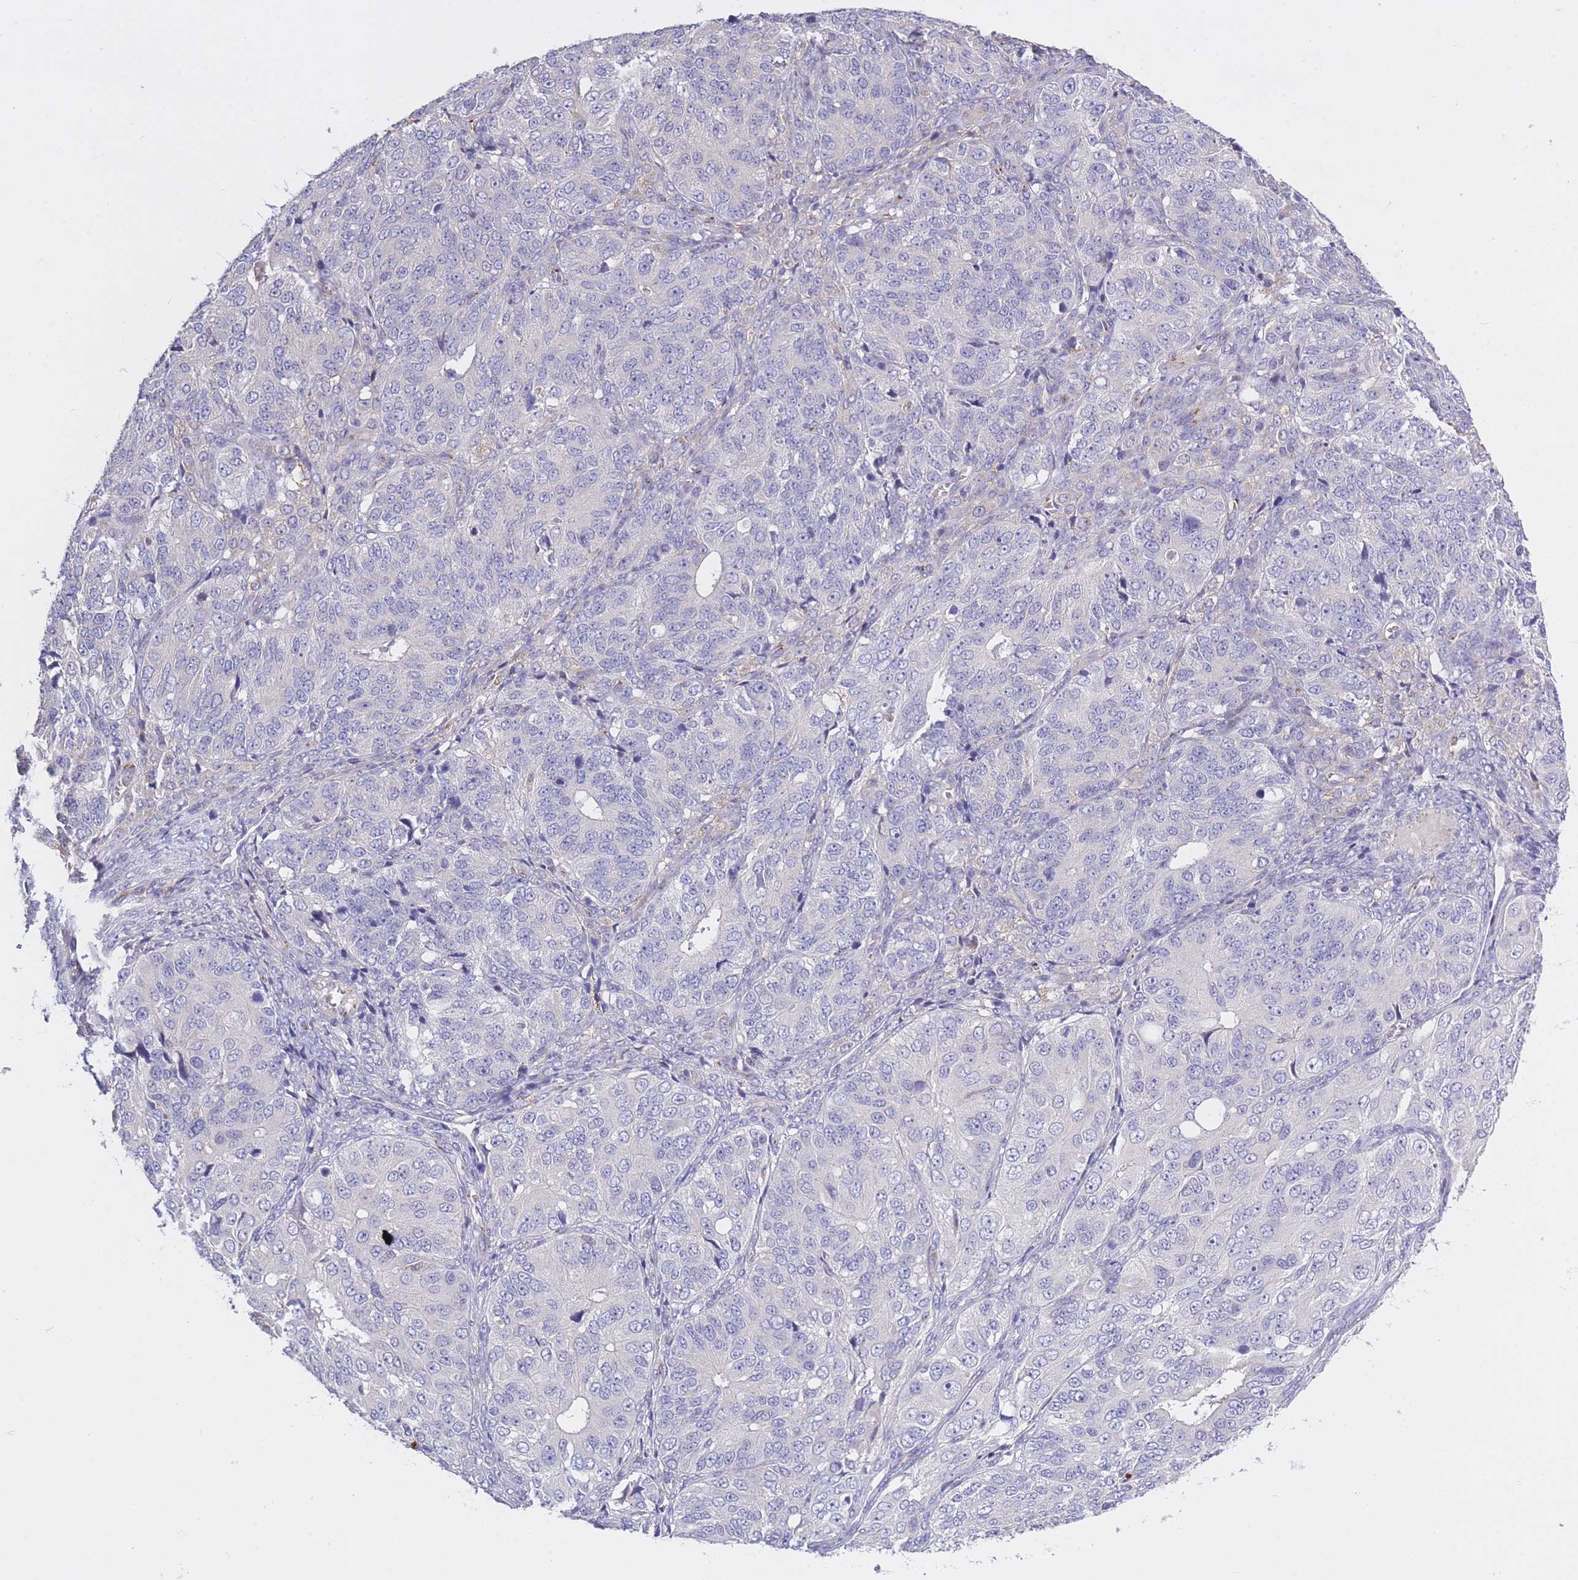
{"staining": {"intensity": "negative", "quantity": "none", "location": "none"}, "tissue": "ovarian cancer", "cell_type": "Tumor cells", "image_type": "cancer", "snomed": [{"axis": "morphology", "description": "Carcinoma, endometroid"}, {"axis": "topography", "description": "Ovary"}], "caption": "IHC image of neoplastic tissue: endometroid carcinoma (ovarian) stained with DAB reveals no significant protein positivity in tumor cells. (Immunohistochemistry (ihc), brightfield microscopy, high magnification).", "gene": "CENPM", "patient": {"sex": "female", "age": 51}}